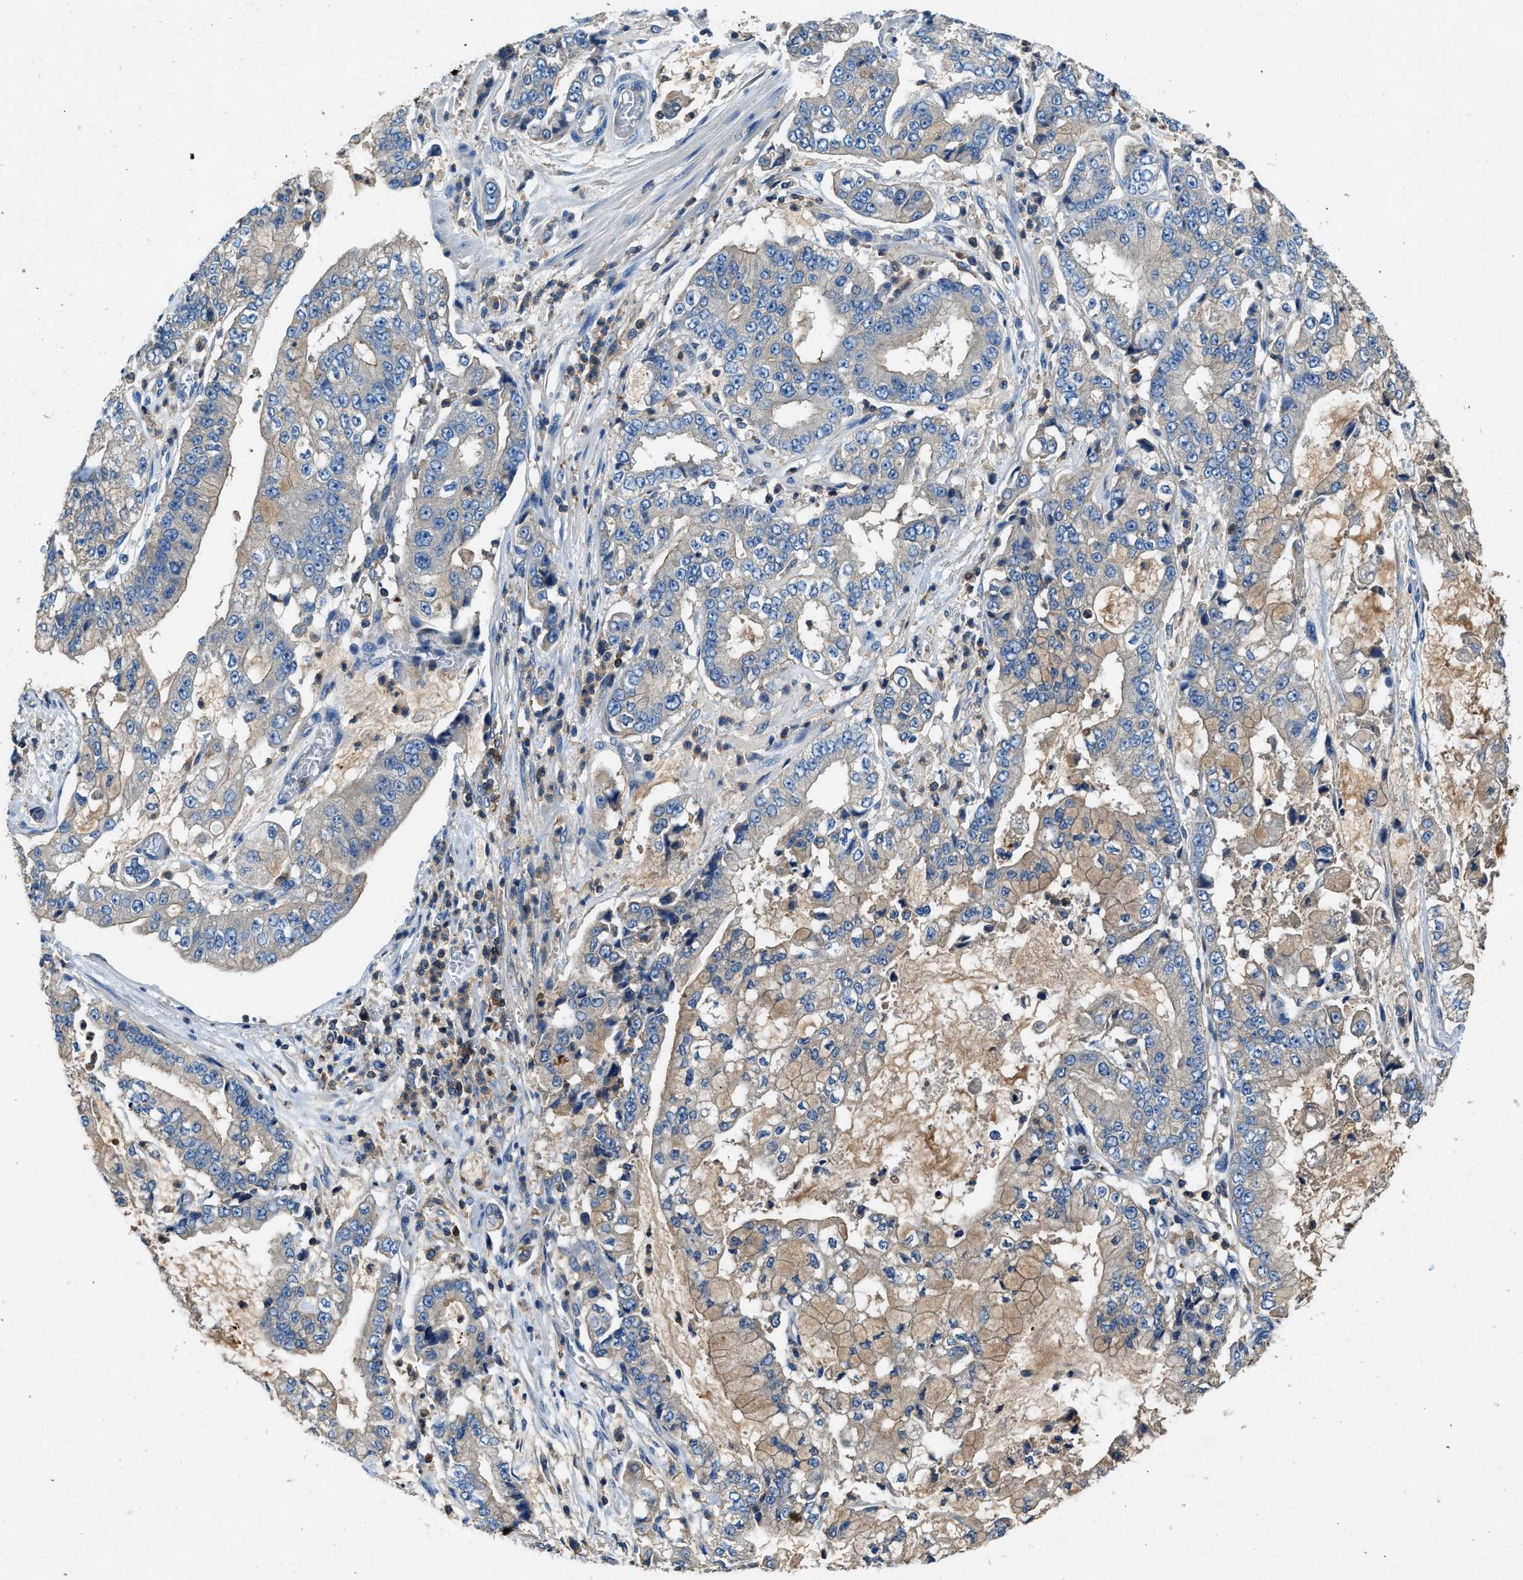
{"staining": {"intensity": "weak", "quantity": "<25%", "location": "cytoplasmic/membranous"}, "tissue": "stomach cancer", "cell_type": "Tumor cells", "image_type": "cancer", "snomed": [{"axis": "morphology", "description": "Adenocarcinoma, NOS"}, {"axis": "topography", "description": "Stomach"}], "caption": "IHC of human stomach cancer reveals no positivity in tumor cells.", "gene": "BLOC1S1", "patient": {"sex": "male", "age": 76}}